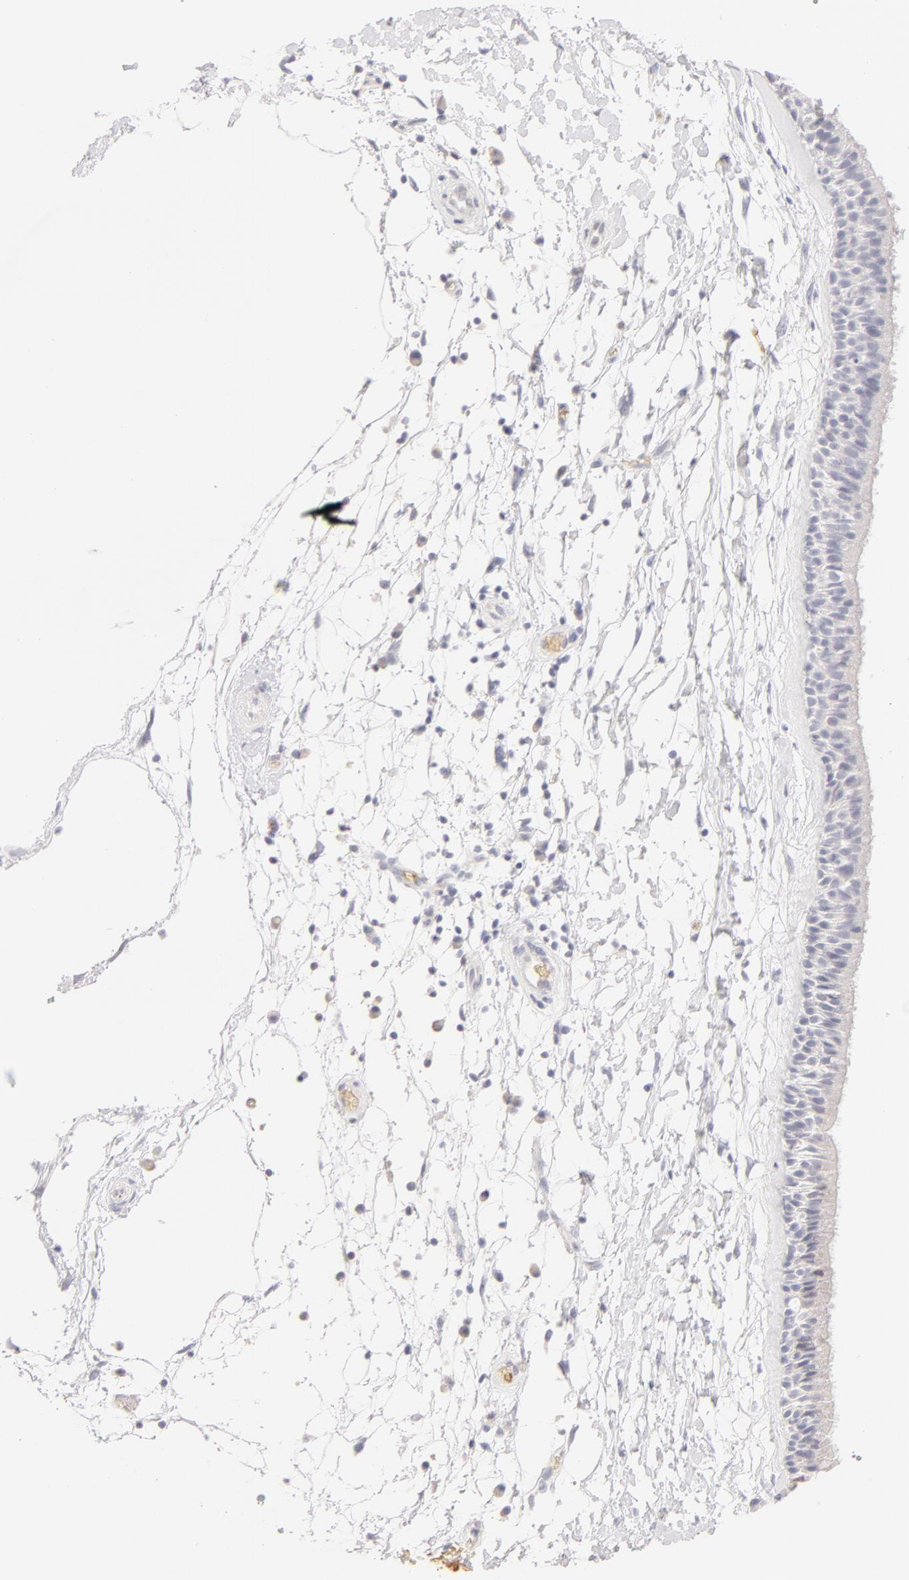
{"staining": {"intensity": "negative", "quantity": "none", "location": "none"}, "tissue": "nasopharynx", "cell_type": "Respiratory epithelial cells", "image_type": "normal", "snomed": [{"axis": "morphology", "description": "Normal tissue, NOS"}, {"axis": "topography", "description": "Nasopharynx"}], "caption": "IHC image of benign nasopharynx stained for a protein (brown), which demonstrates no expression in respiratory epithelial cells.", "gene": "CA2", "patient": {"sex": "male", "age": 13}}